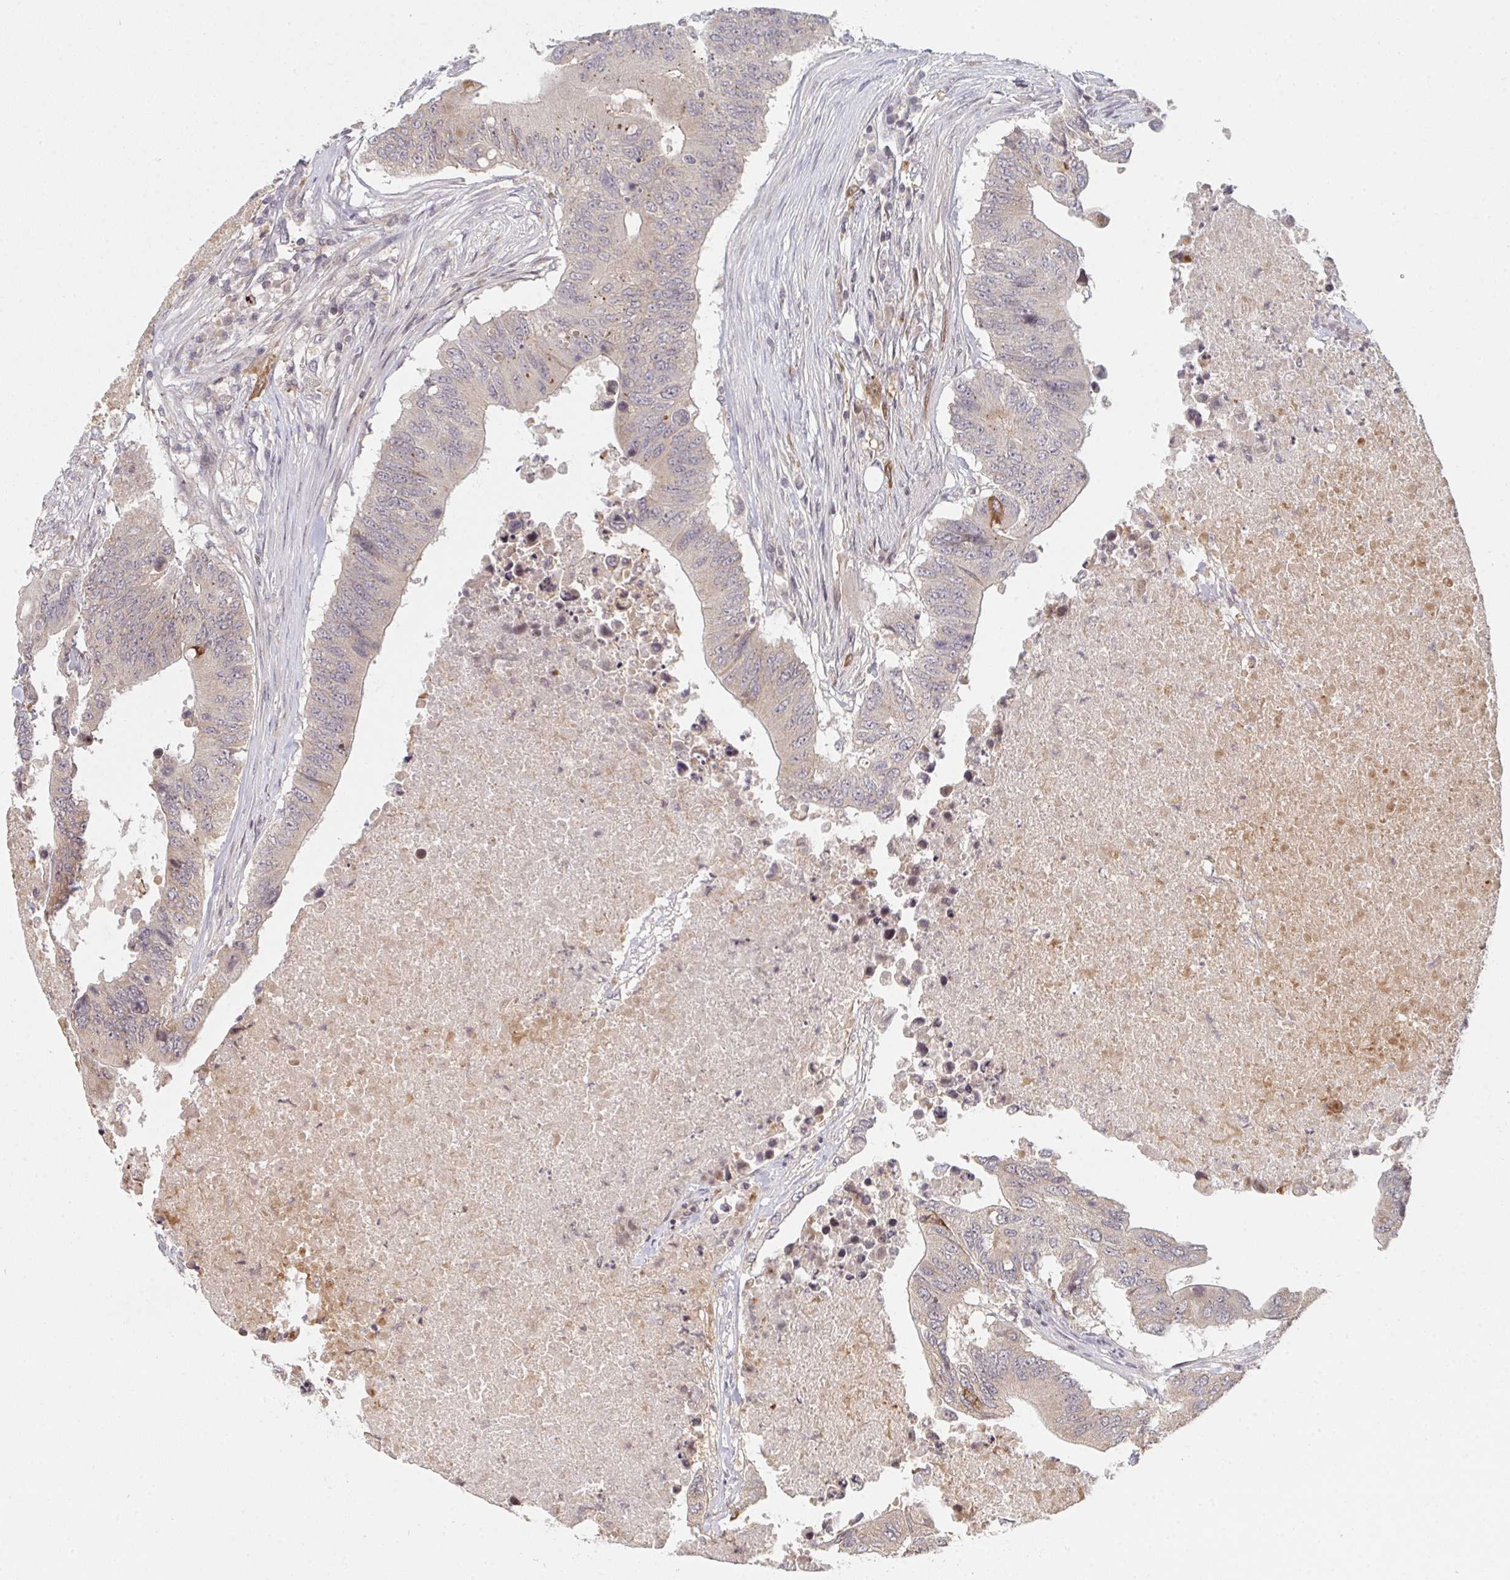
{"staining": {"intensity": "strong", "quantity": "<25%", "location": "cytoplasmic/membranous"}, "tissue": "colorectal cancer", "cell_type": "Tumor cells", "image_type": "cancer", "snomed": [{"axis": "morphology", "description": "Adenocarcinoma, NOS"}, {"axis": "topography", "description": "Colon"}], "caption": "Strong cytoplasmic/membranous positivity for a protein is appreciated in approximately <25% of tumor cells of adenocarcinoma (colorectal) using IHC.", "gene": "DCST1", "patient": {"sex": "male", "age": 71}}